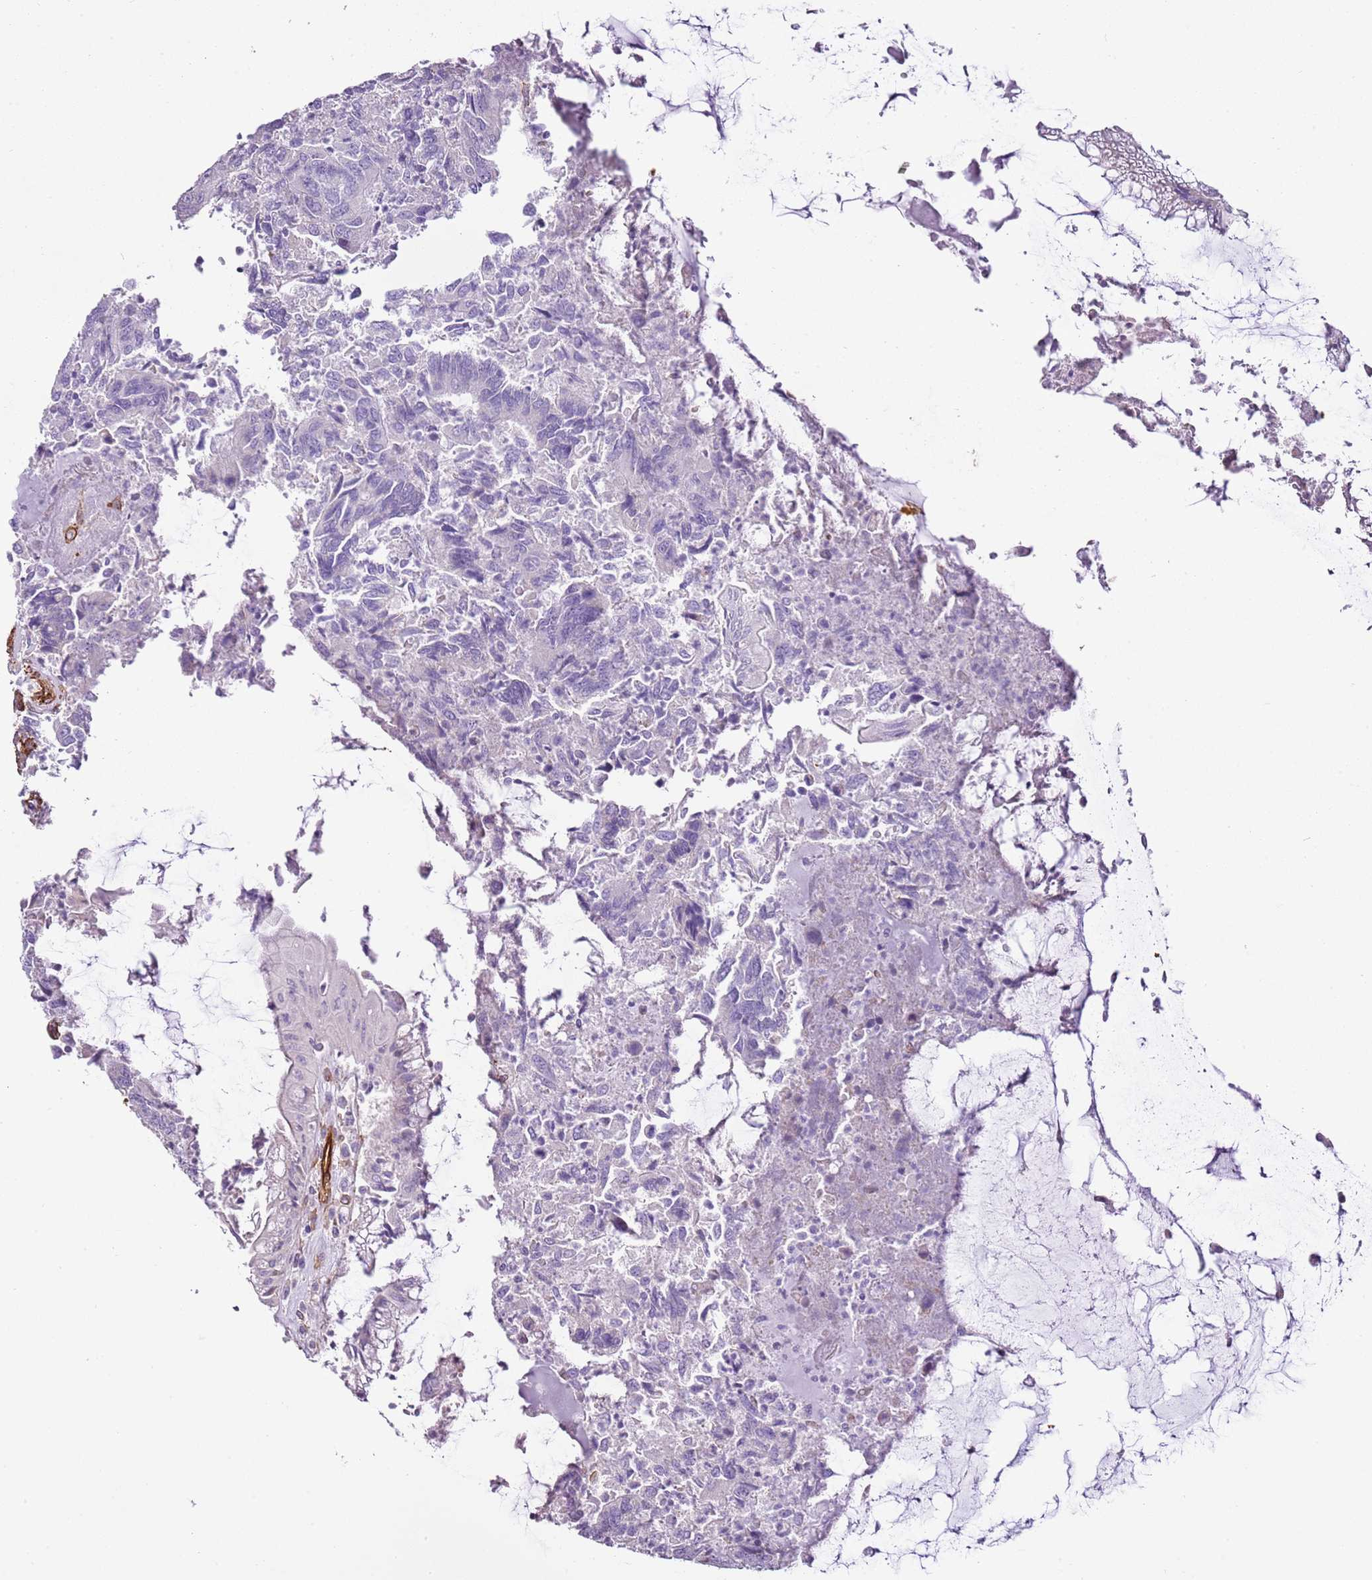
{"staining": {"intensity": "negative", "quantity": "none", "location": "none"}, "tissue": "colorectal cancer", "cell_type": "Tumor cells", "image_type": "cancer", "snomed": [{"axis": "morphology", "description": "Adenocarcinoma, NOS"}, {"axis": "topography", "description": "Colon"}], "caption": "A high-resolution image shows immunohistochemistry (IHC) staining of colorectal cancer, which displays no significant staining in tumor cells. The staining was performed using DAB to visualize the protein expression in brown, while the nuclei were stained in blue with hematoxylin (Magnification: 20x).", "gene": "CTDSPL", "patient": {"sex": "female", "age": 67}}